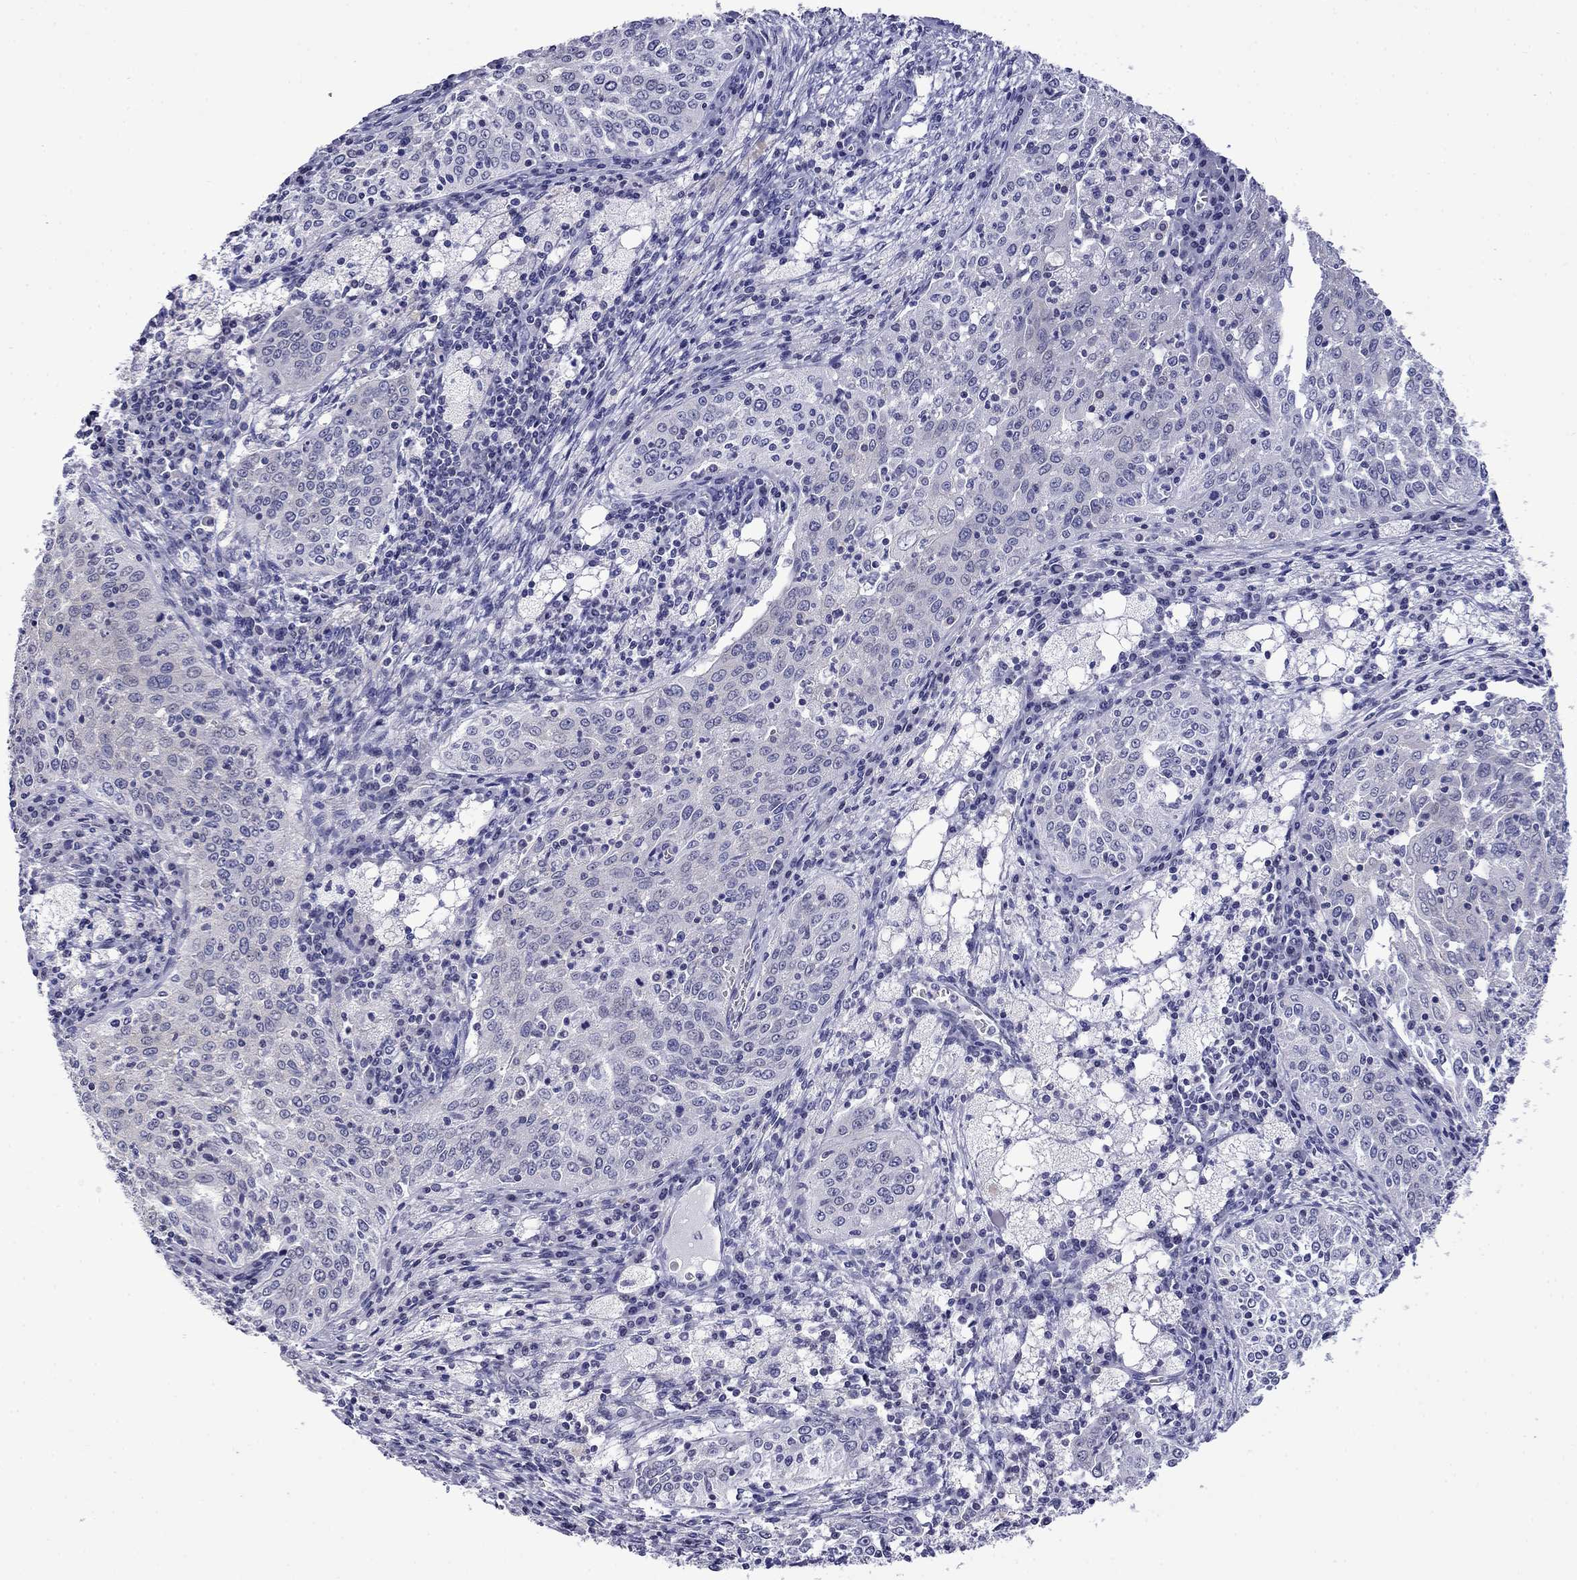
{"staining": {"intensity": "negative", "quantity": "none", "location": "none"}, "tissue": "cervical cancer", "cell_type": "Tumor cells", "image_type": "cancer", "snomed": [{"axis": "morphology", "description": "Squamous cell carcinoma, NOS"}, {"axis": "topography", "description": "Cervix"}], "caption": "An image of human cervical squamous cell carcinoma is negative for staining in tumor cells.", "gene": "PRR18", "patient": {"sex": "female", "age": 41}}